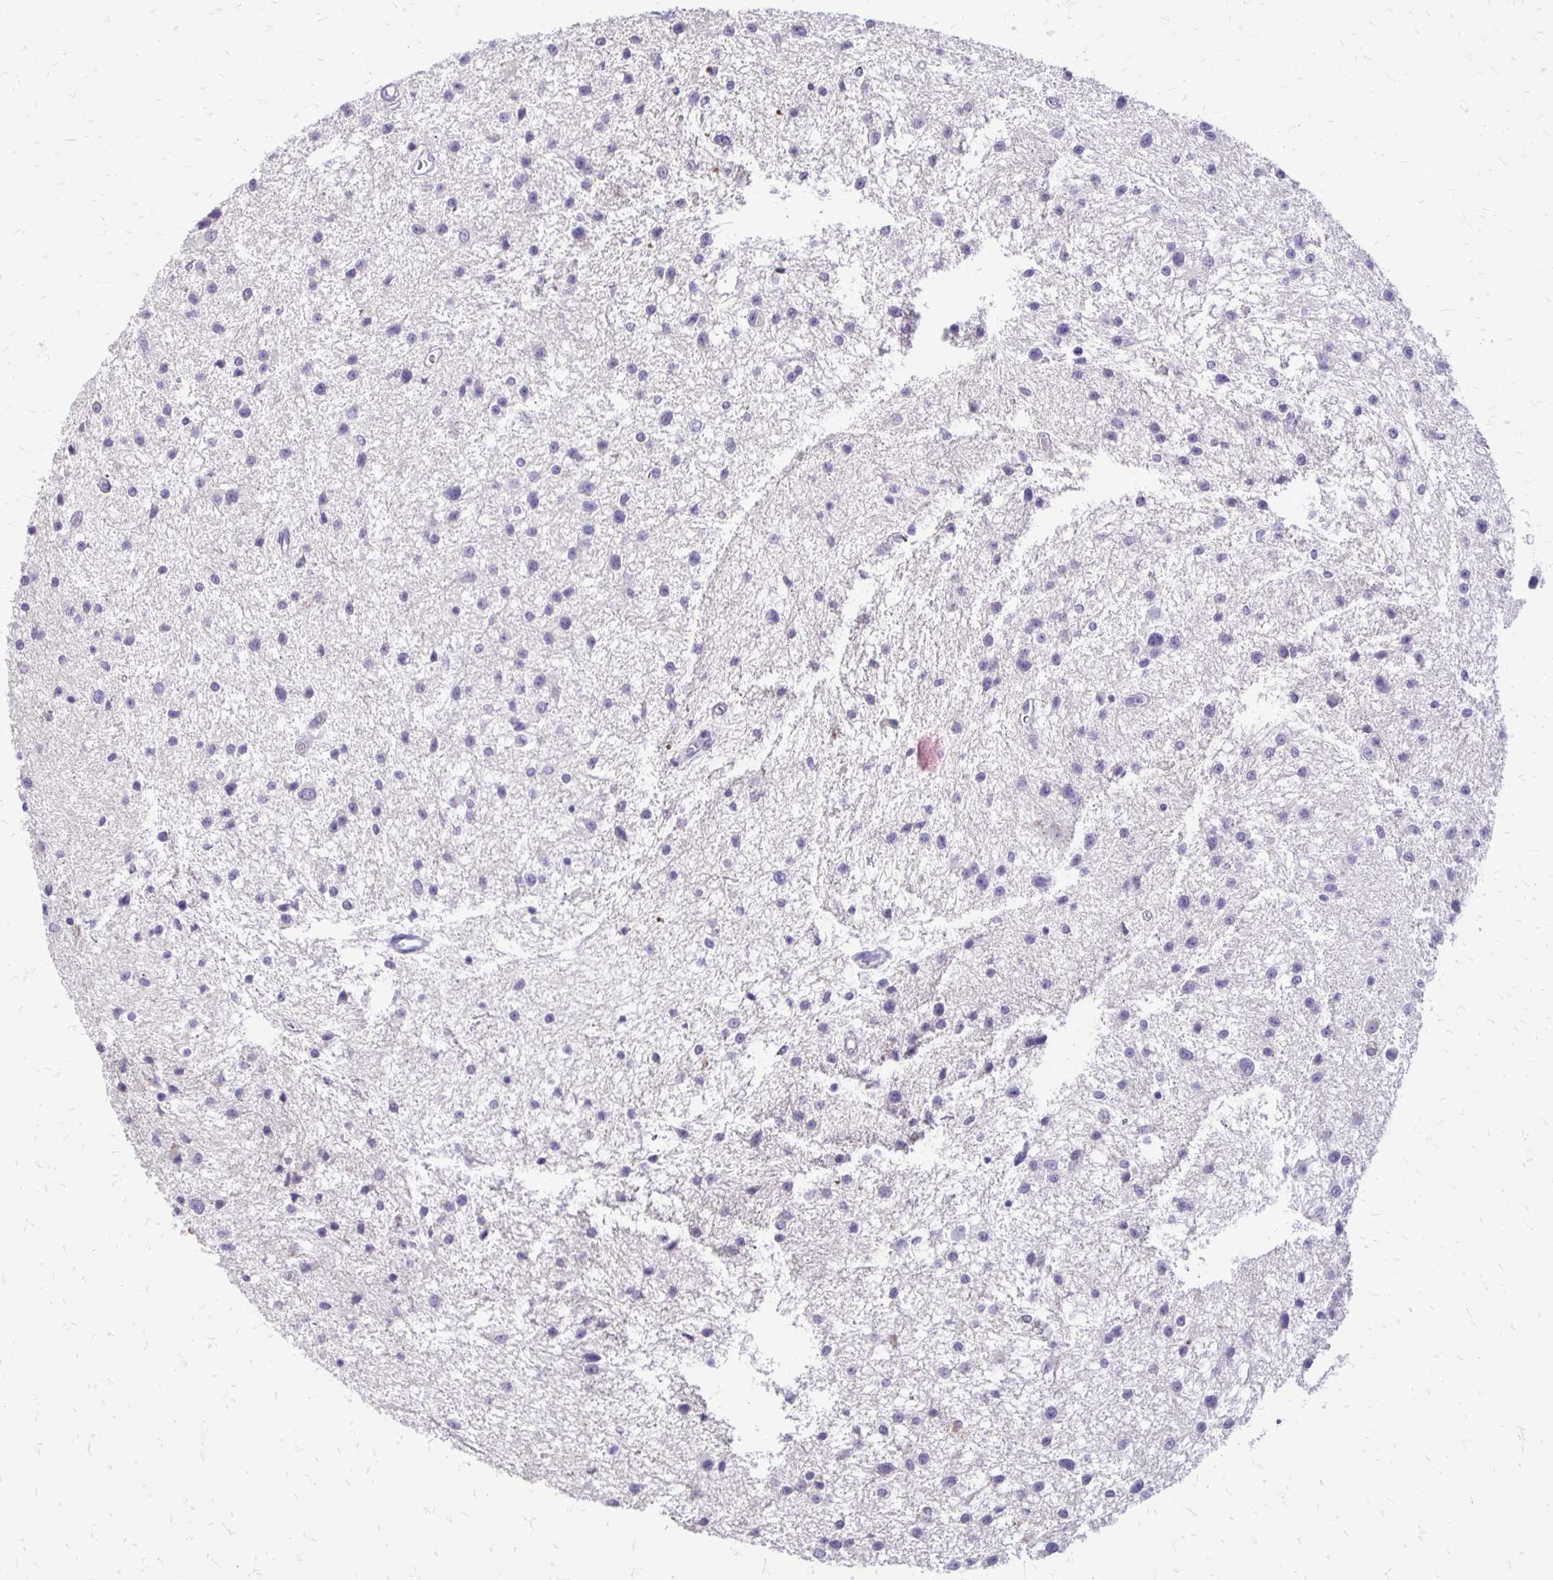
{"staining": {"intensity": "negative", "quantity": "none", "location": "none"}, "tissue": "glioma", "cell_type": "Tumor cells", "image_type": "cancer", "snomed": [{"axis": "morphology", "description": "Glioma, malignant, Low grade"}, {"axis": "topography", "description": "Brain"}], "caption": "A micrograph of low-grade glioma (malignant) stained for a protein demonstrates no brown staining in tumor cells.", "gene": "ALPG", "patient": {"sex": "male", "age": 43}}